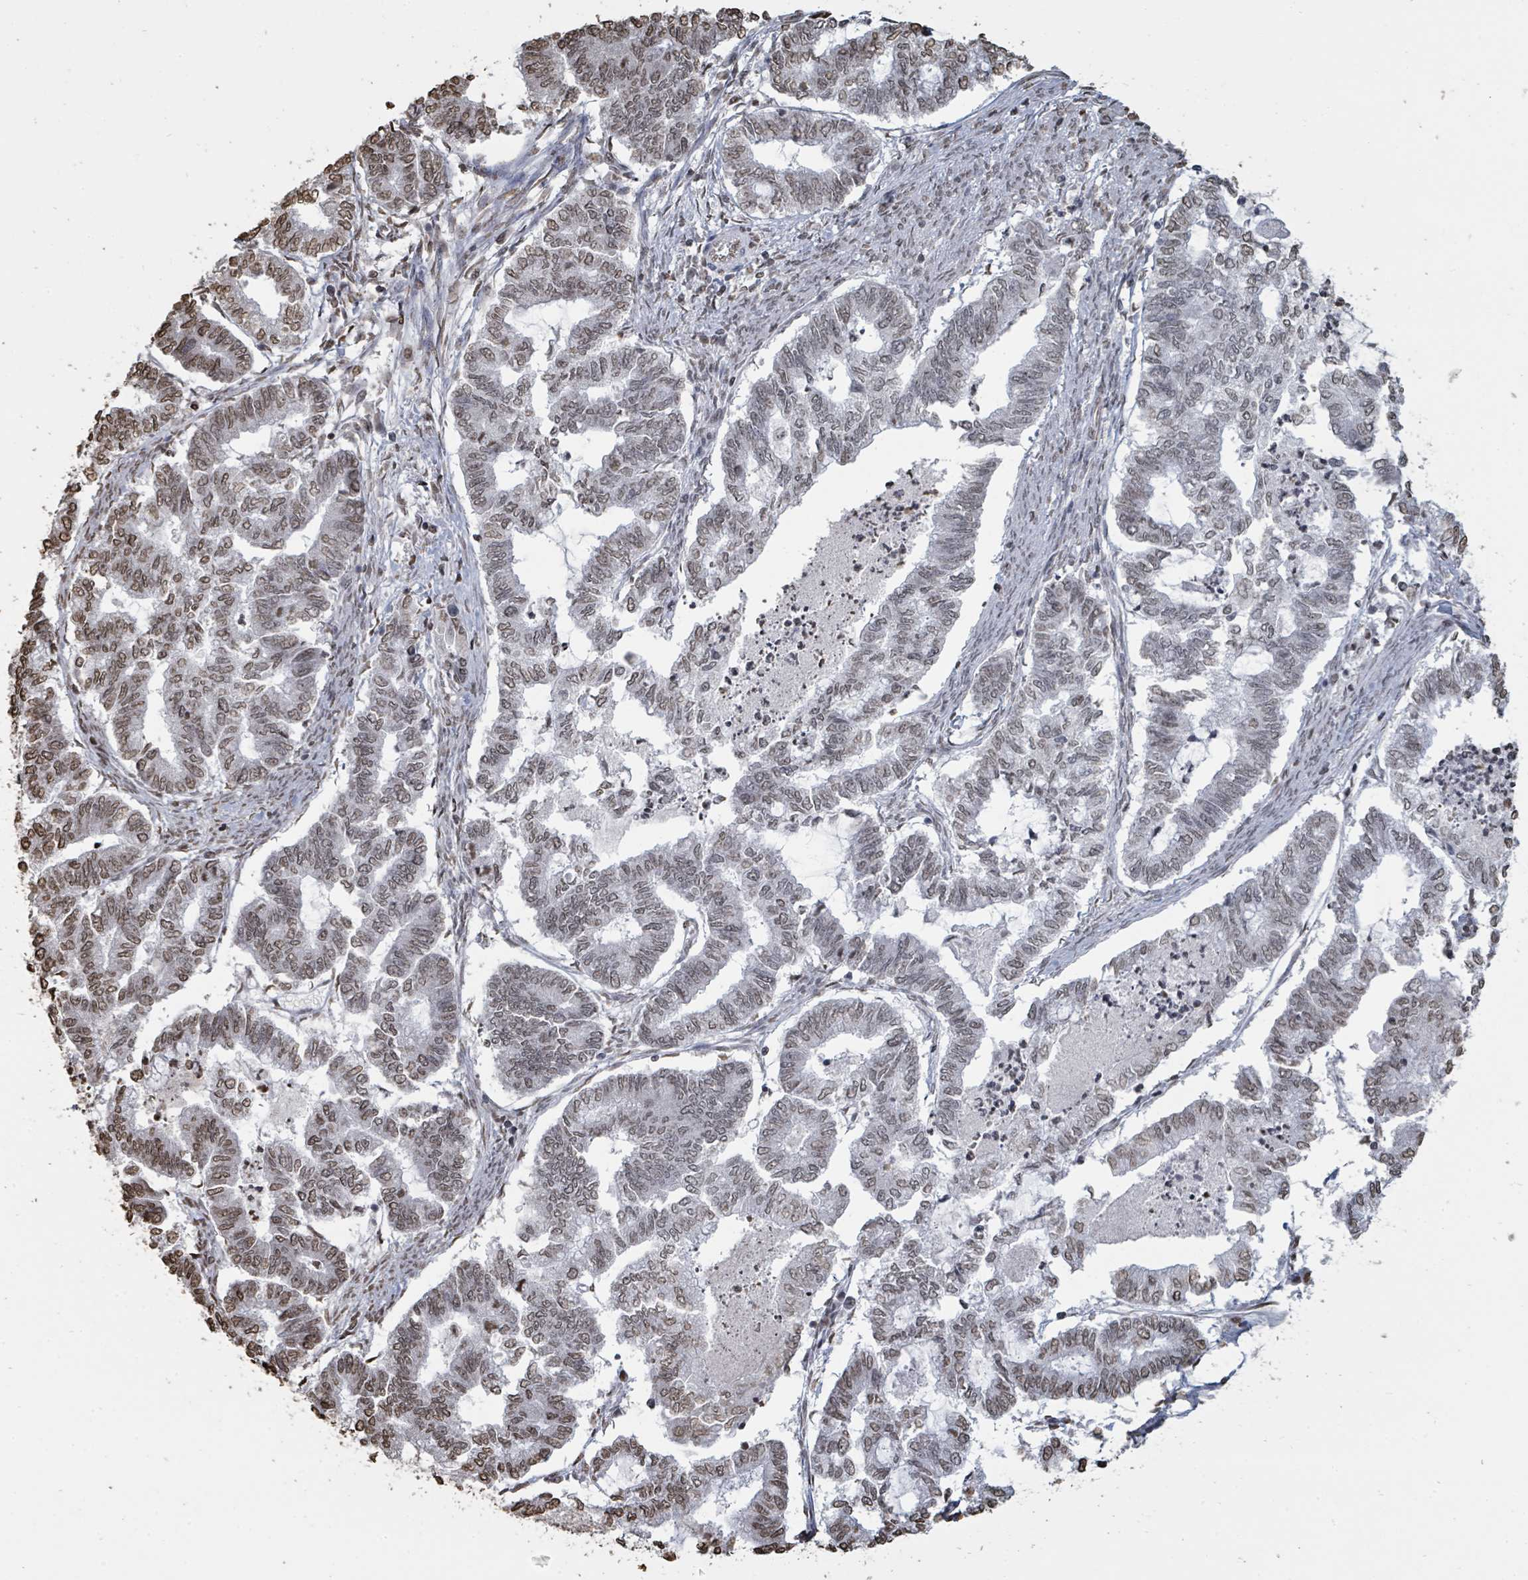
{"staining": {"intensity": "weak", "quantity": "25%-75%", "location": "nuclear"}, "tissue": "endometrial cancer", "cell_type": "Tumor cells", "image_type": "cancer", "snomed": [{"axis": "morphology", "description": "Adenocarcinoma, NOS"}, {"axis": "topography", "description": "Endometrium"}], "caption": "Endometrial cancer (adenocarcinoma) was stained to show a protein in brown. There is low levels of weak nuclear expression in about 25%-75% of tumor cells. The staining is performed using DAB (3,3'-diaminobenzidine) brown chromogen to label protein expression. The nuclei are counter-stained blue using hematoxylin.", "gene": "MRPS12", "patient": {"sex": "female", "age": 79}}